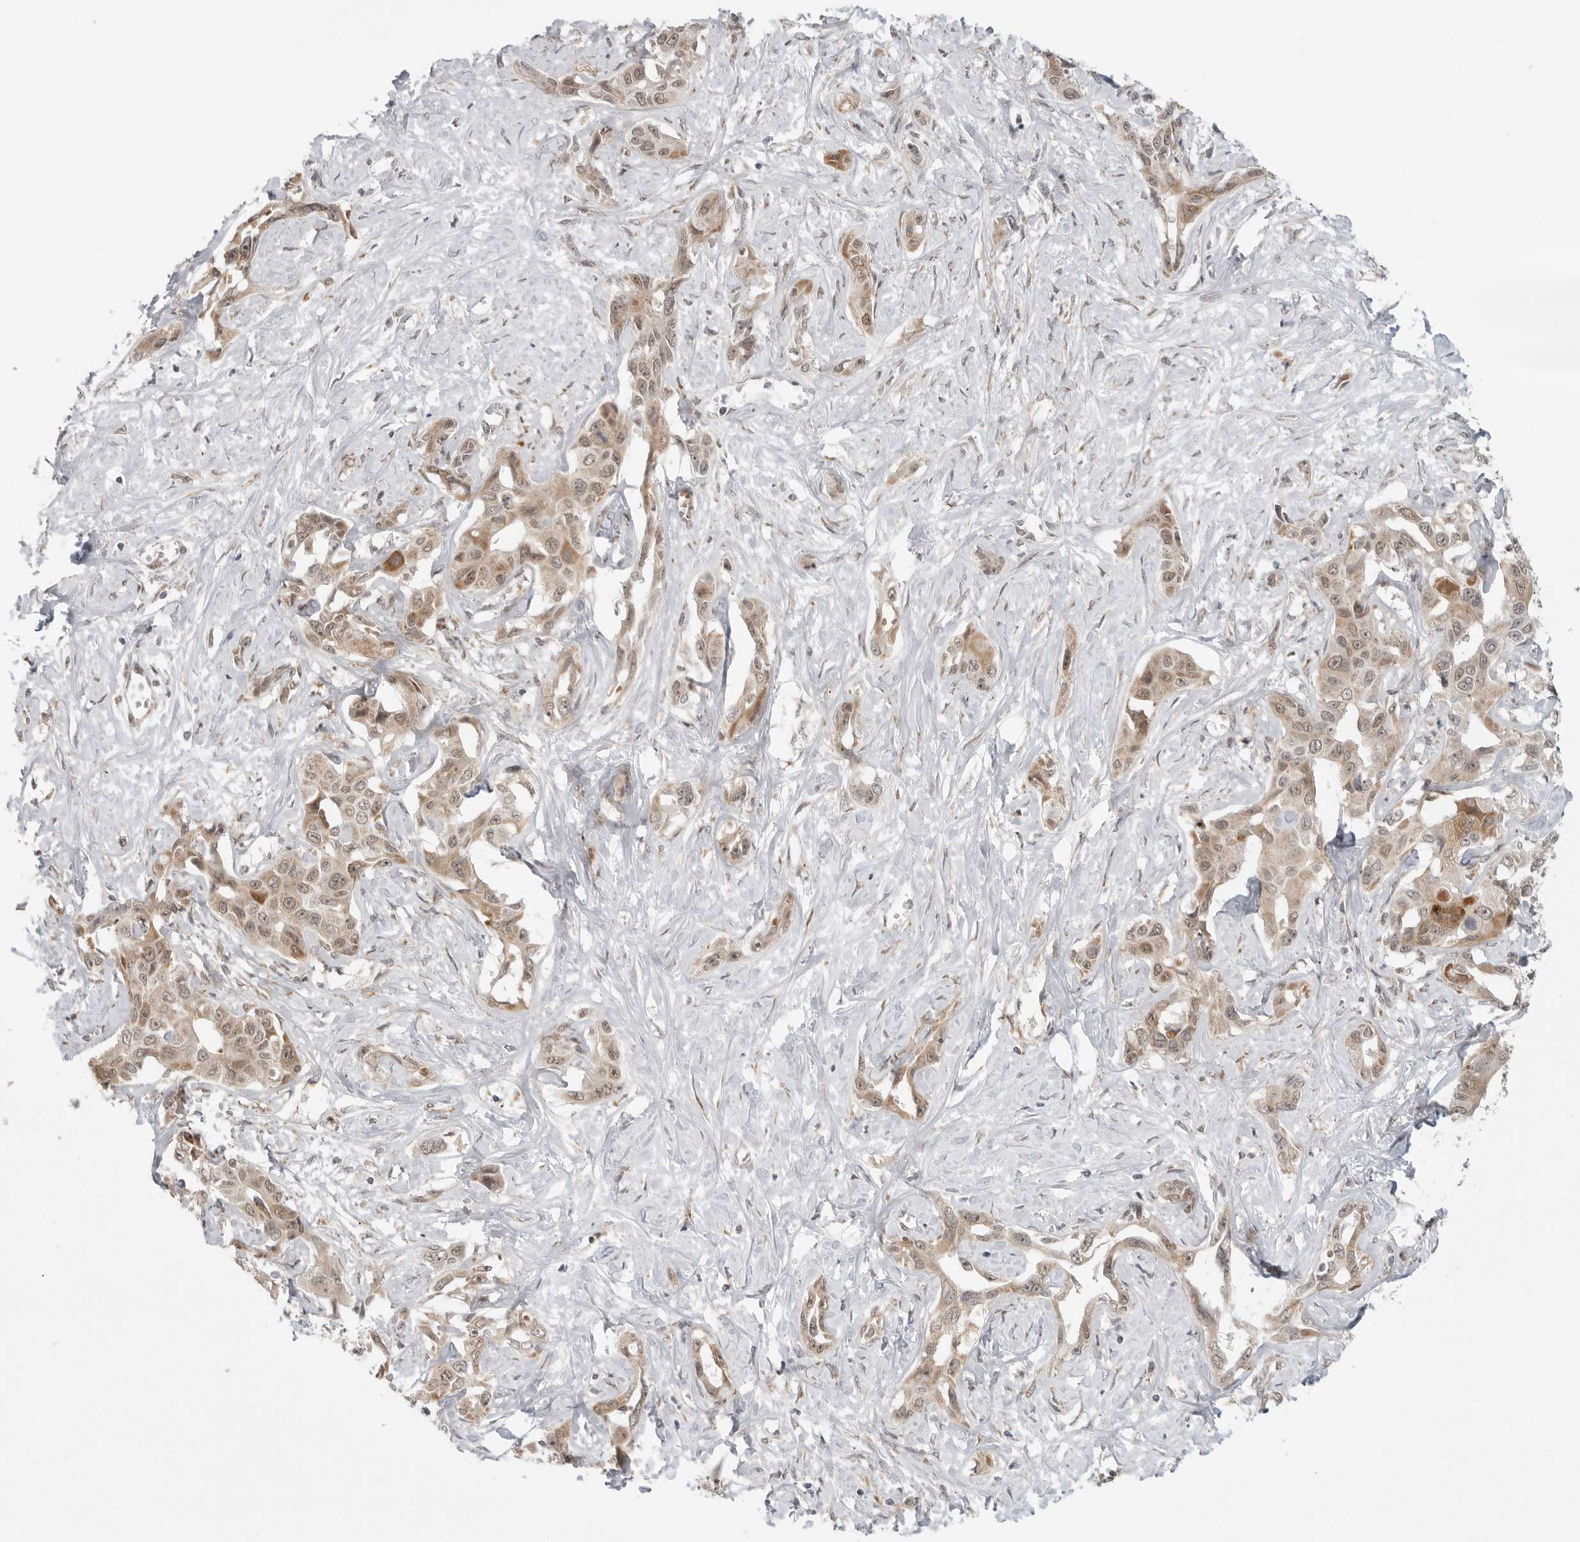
{"staining": {"intensity": "moderate", "quantity": ">75%", "location": "cytoplasmic/membranous,nuclear"}, "tissue": "liver cancer", "cell_type": "Tumor cells", "image_type": "cancer", "snomed": [{"axis": "morphology", "description": "Cholangiocarcinoma"}, {"axis": "topography", "description": "Liver"}], "caption": "IHC of human liver cancer (cholangiocarcinoma) demonstrates medium levels of moderate cytoplasmic/membranous and nuclear staining in approximately >75% of tumor cells. (Stains: DAB in brown, nuclei in blue, Microscopy: brightfield microscopy at high magnification).", "gene": "KALRN", "patient": {"sex": "male", "age": 59}}